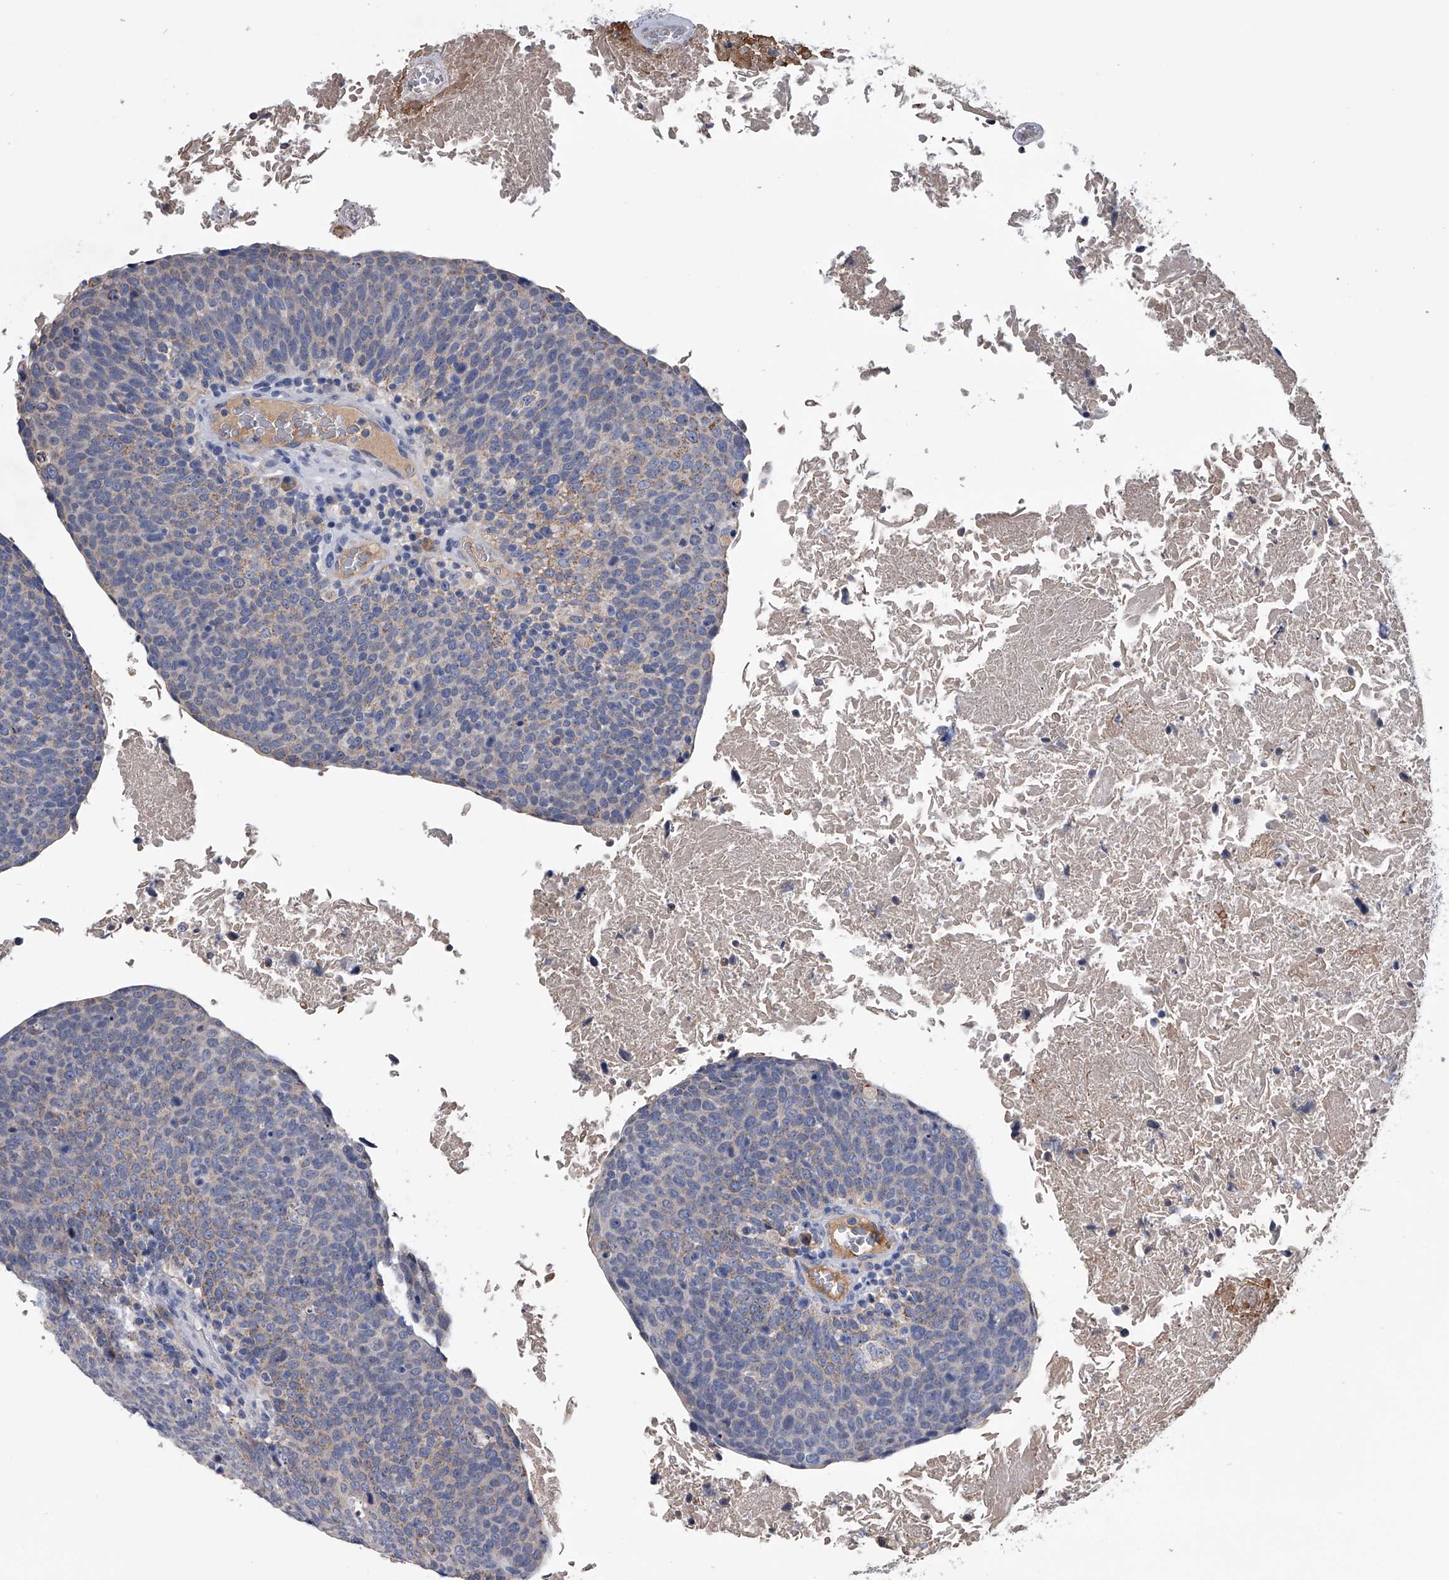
{"staining": {"intensity": "moderate", "quantity": "<25%", "location": "cytoplasmic/membranous"}, "tissue": "head and neck cancer", "cell_type": "Tumor cells", "image_type": "cancer", "snomed": [{"axis": "morphology", "description": "Squamous cell carcinoma, NOS"}, {"axis": "morphology", "description": "Squamous cell carcinoma, metastatic, NOS"}, {"axis": "topography", "description": "Lymph node"}, {"axis": "topography", "description": "Head-Neck"}], "caption": "Immunohistochemistry micrograph of neoplastic tissue: human squamous cell carcinoma (head and neck) stained using immunohistochemistry displays low levels of moderate protein expression localized specifically in the cytoplasmic/membranous of tumor cells, appearing as a cytoplasmic/membranous brown color.", "gene": "OAT", "patient": {"sex": "male", "age": 62}}